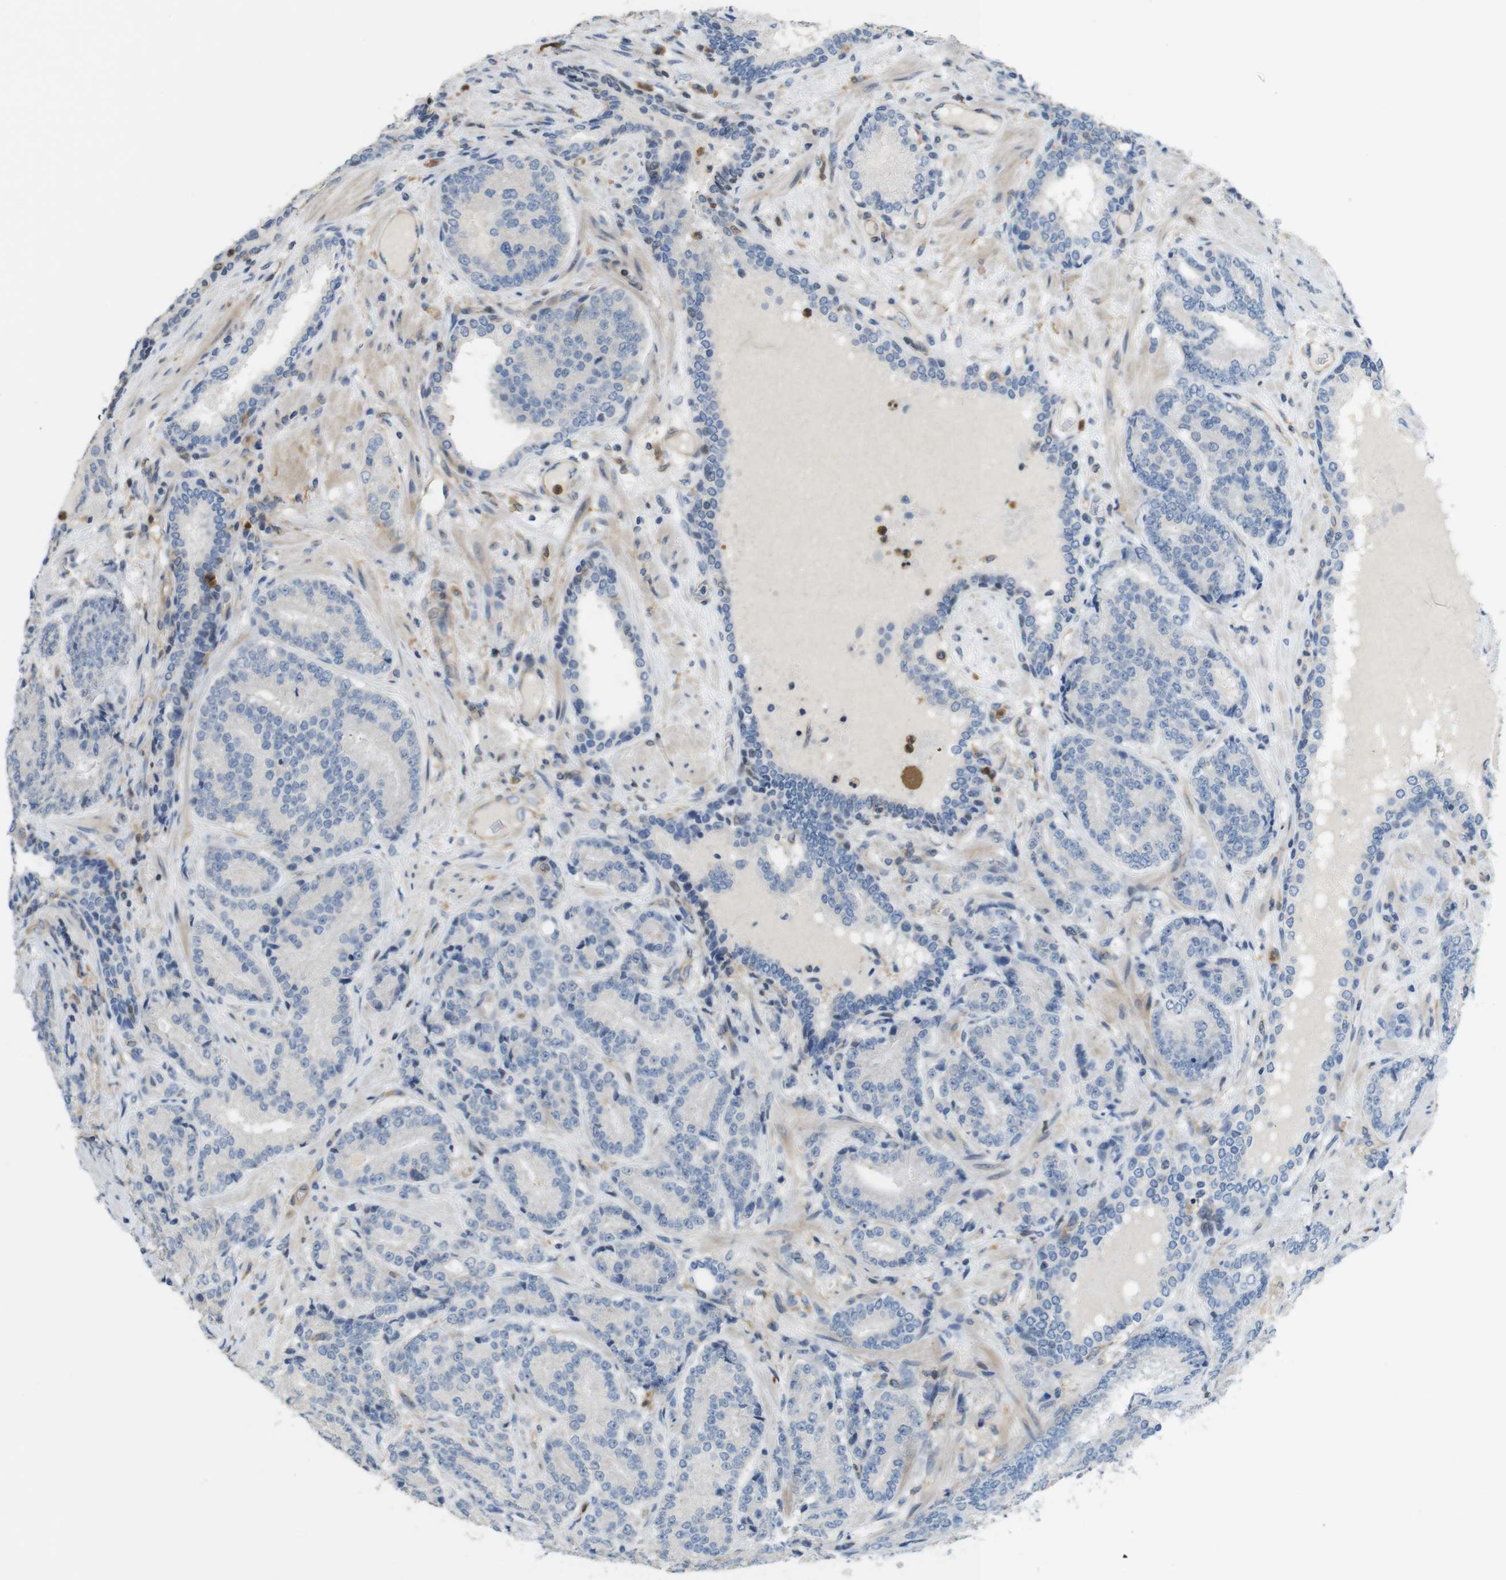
{"staining": {"intensity": "negative", "quantity": "none", "location": "none"}, "tissue": "prostate cancer", "cell_type": "Tumor cells", "image_type": "cancer", "snomed": [{"axis": "morphology", "description": "Adenocarcinoma, High grade"}, {"axis": "topography", "description": "Prostate"}], "caption": "Tumor cells are negative for brown protein staining in adenocarcinoma (high-grade) (prostate).", "gene": "PCDH10", "patient": {"sex": "male", "age": 61}}